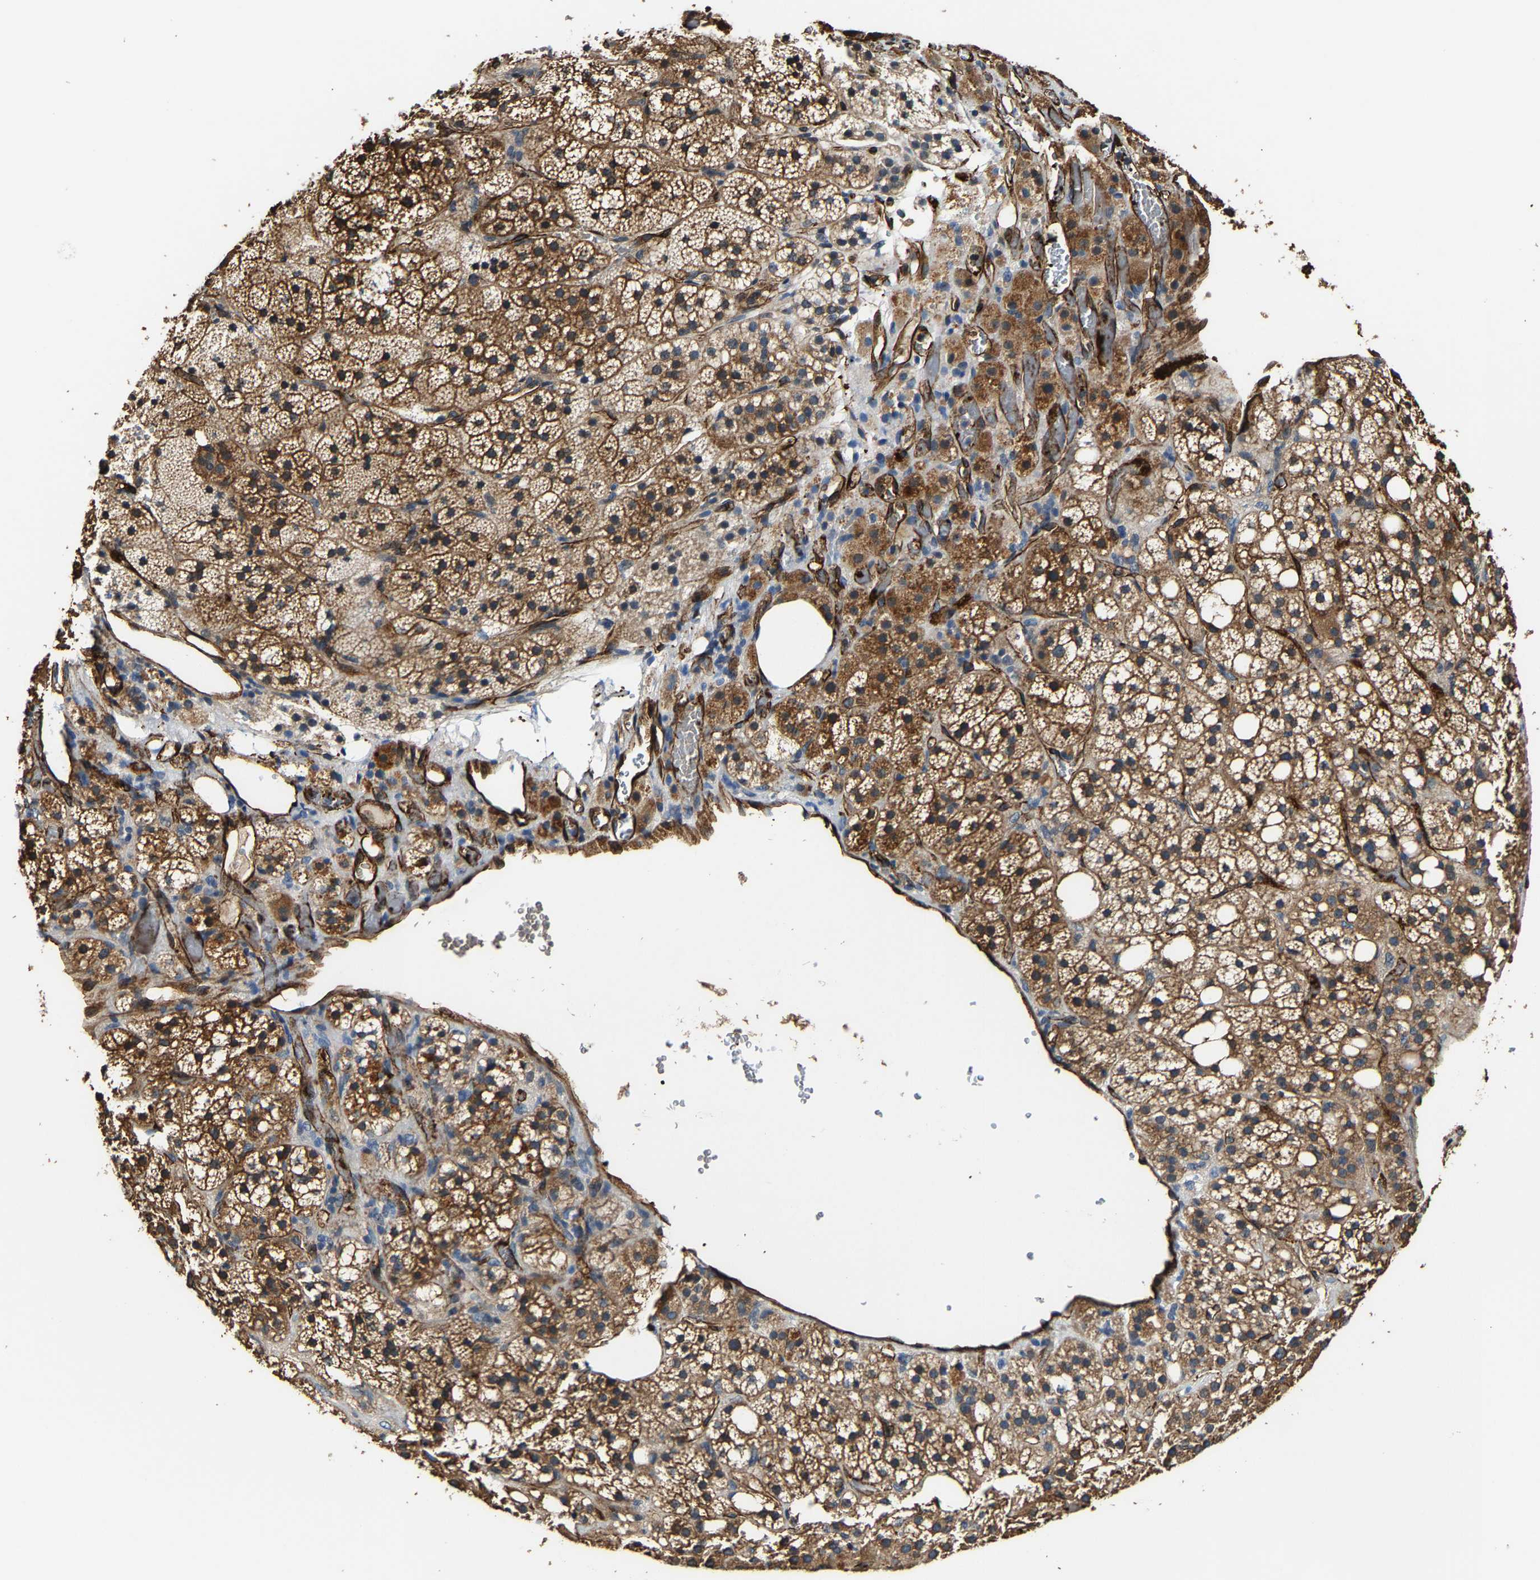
{"staining": {"intensity": "strong", "quantity": ">75%", "location": "cytoplasmic/membranous"}, "tissue": "adrenal gland", "cell_type": "Glandular cells", "image_type": "normal", "snomed": [{"axis": "morphology", "description": "Normal tissue, NOS"}, {"axis": "topography", "description": "Adrenal gland"}], "caption": "Immunohistochemical staining of benign human adrenal gland exhibits >75% levels of strong cytoplasmic/membranous protein staining in approximately >75% of glandular cells. (IHC, brightfield microscopy, high magnification).", "gene": "GFRA3", "patient": {"sex": "female", "age": 59}}